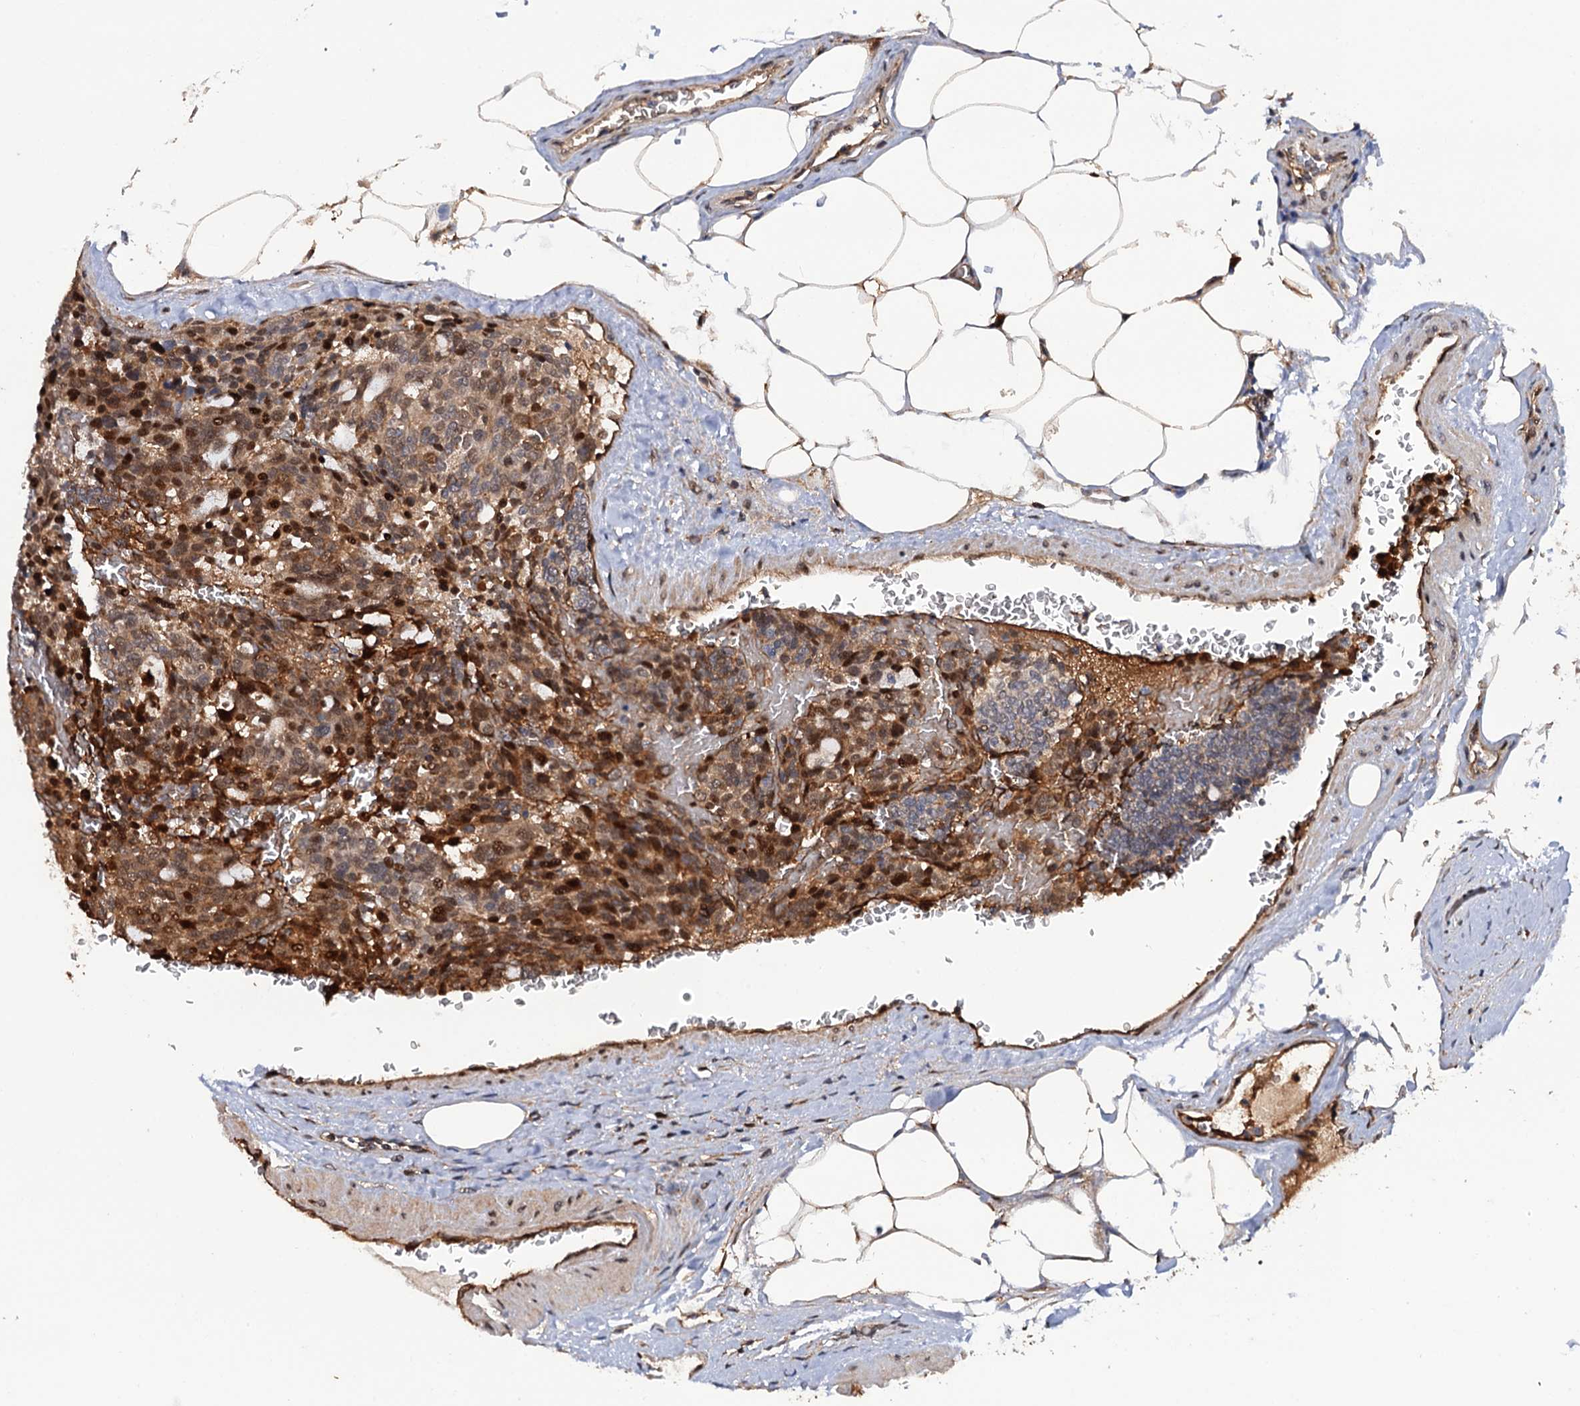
{"staining": {"intensity": "moderate", "quantity": ">75%", "location": "cytoplasmic/membranous,nuclear"}, "tissue": "carcinoid", "cell_type": "Tumor cells", "image_type": "cancer", "snomed": [{"axis": "morphology", "description": "Carcinoid, malignant, NOS"}, {"axis": "topography", "description": "Pancreas"}], "caption": "IHC photomicrograph of human malignant carcinoid stained for a protein (brown), which displays medium levels of moderate cytoplasmic/membranous and nuclear staining in approximately >75% of tumor cells.", "gene": "CDC23", "patient": {"sex": "female", "age": 54}}